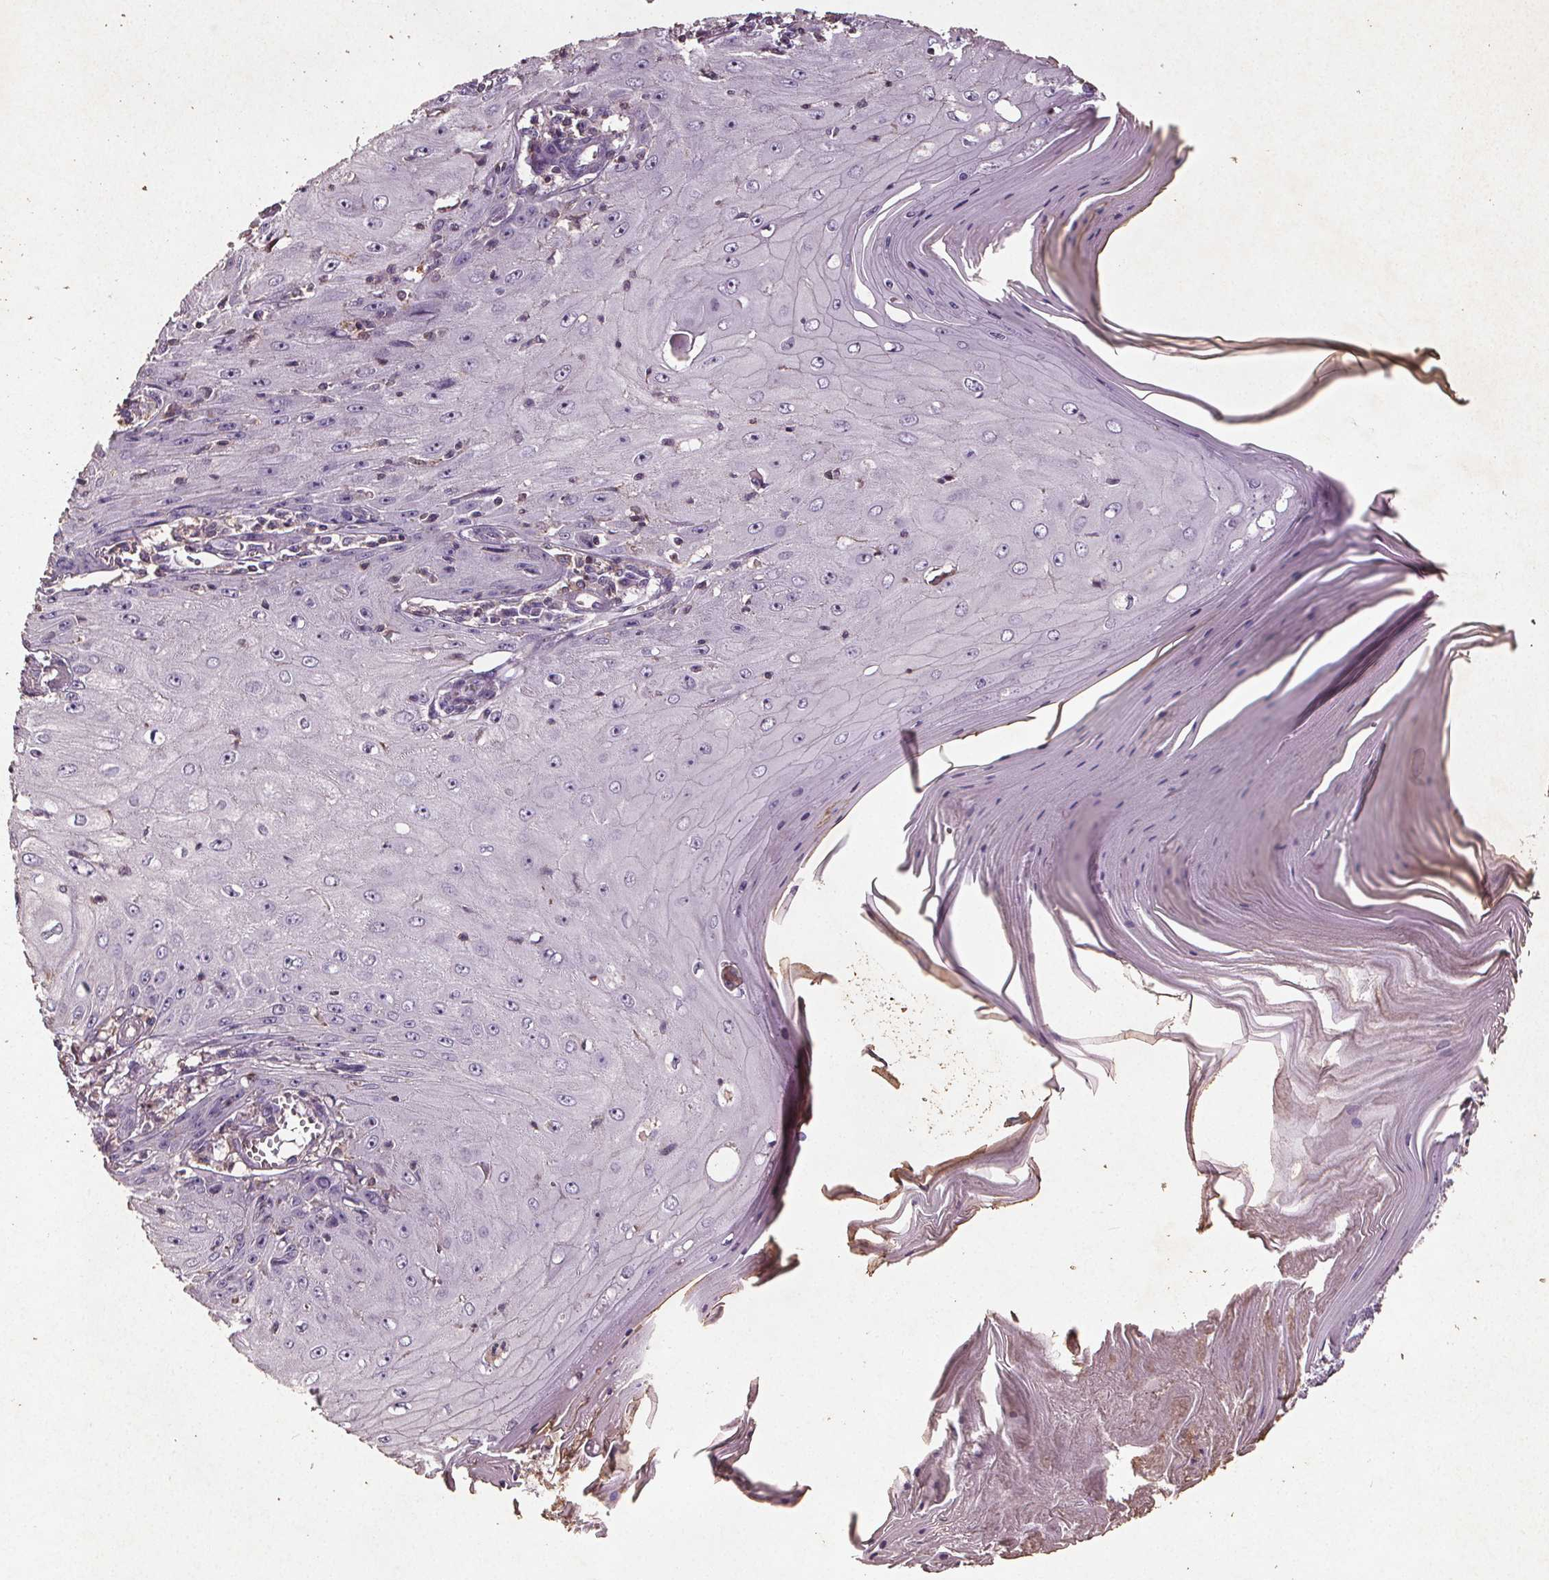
{"staining": {"intensity": "negative", "quantity": "none", "location": "none"}, "tissue": "skin cancer", "cell_type": "Tumor cells", "image_type": "cancer", "snomed": [{"axis": "morphology", "description": "Squamous cell carcinoma, NOS"}, {"axis": "topography", "description": "Skin"}], "caption": "Tumor cells are negative for protein expression in human skin cancer.", "gene": "C19orf84", "patient": {"sex": "female", "age": 73}}